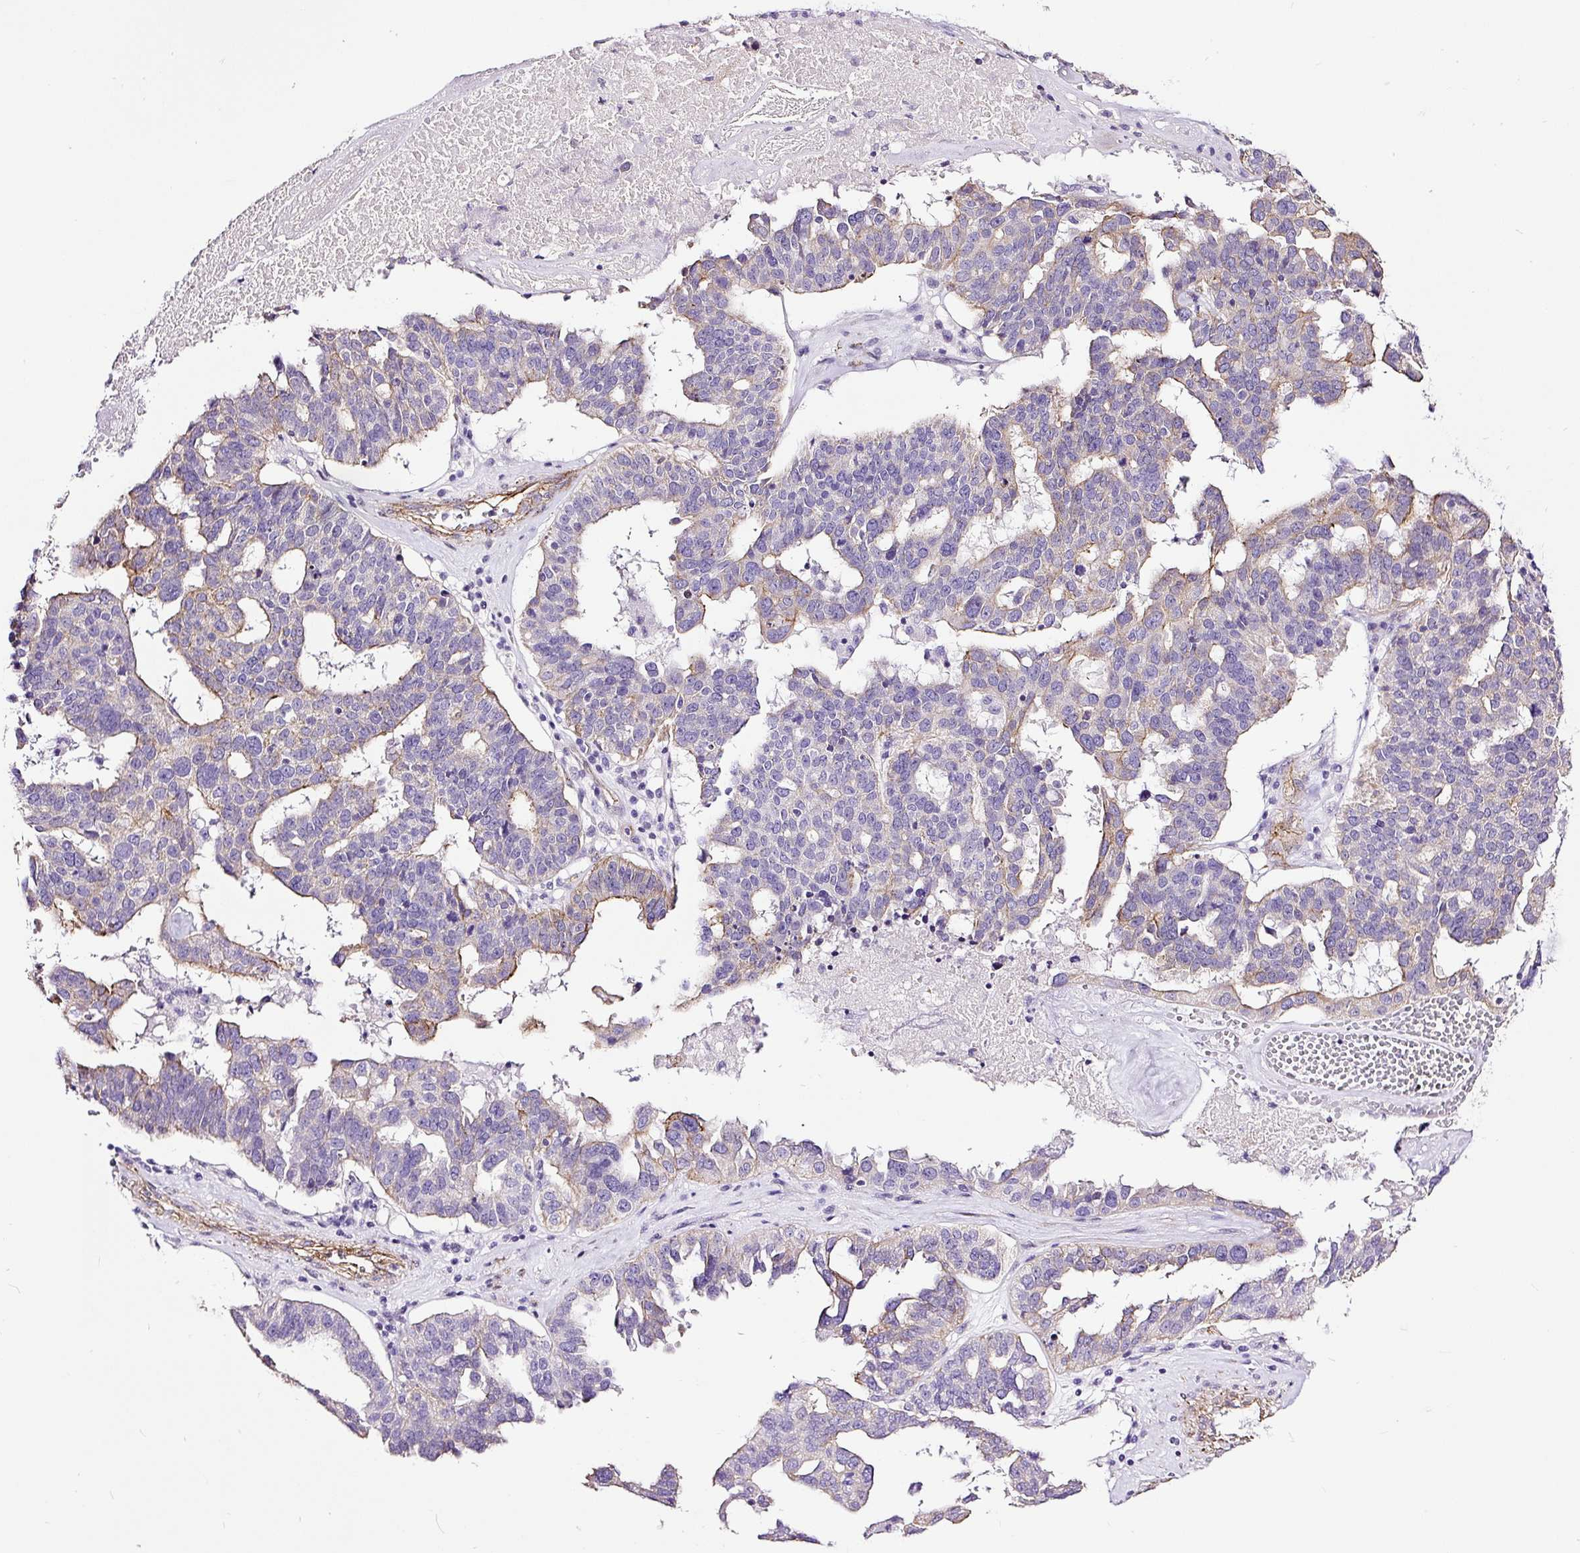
{"staining": {"intensity": "moderate", "quantity": "<25%", "location": "cytoplasmic/membranous"}, "tissue": "ovarian cancer", "cell_type": "Tumor cells", "image_type": "cancer", "snomed": [{"axis": "morphology", "description": "Cystadenocarcinoma, serous, NOS"}, {"axis": "topography", "description": "Ovary"}], "caption": "Human ovarian cancer (serous cystadenocarcinoma) stained with a protein marker displays moderate staining in tumor cells.", "gene": "MAGEB16", "patient": {"sex": "female", "age": 59}}